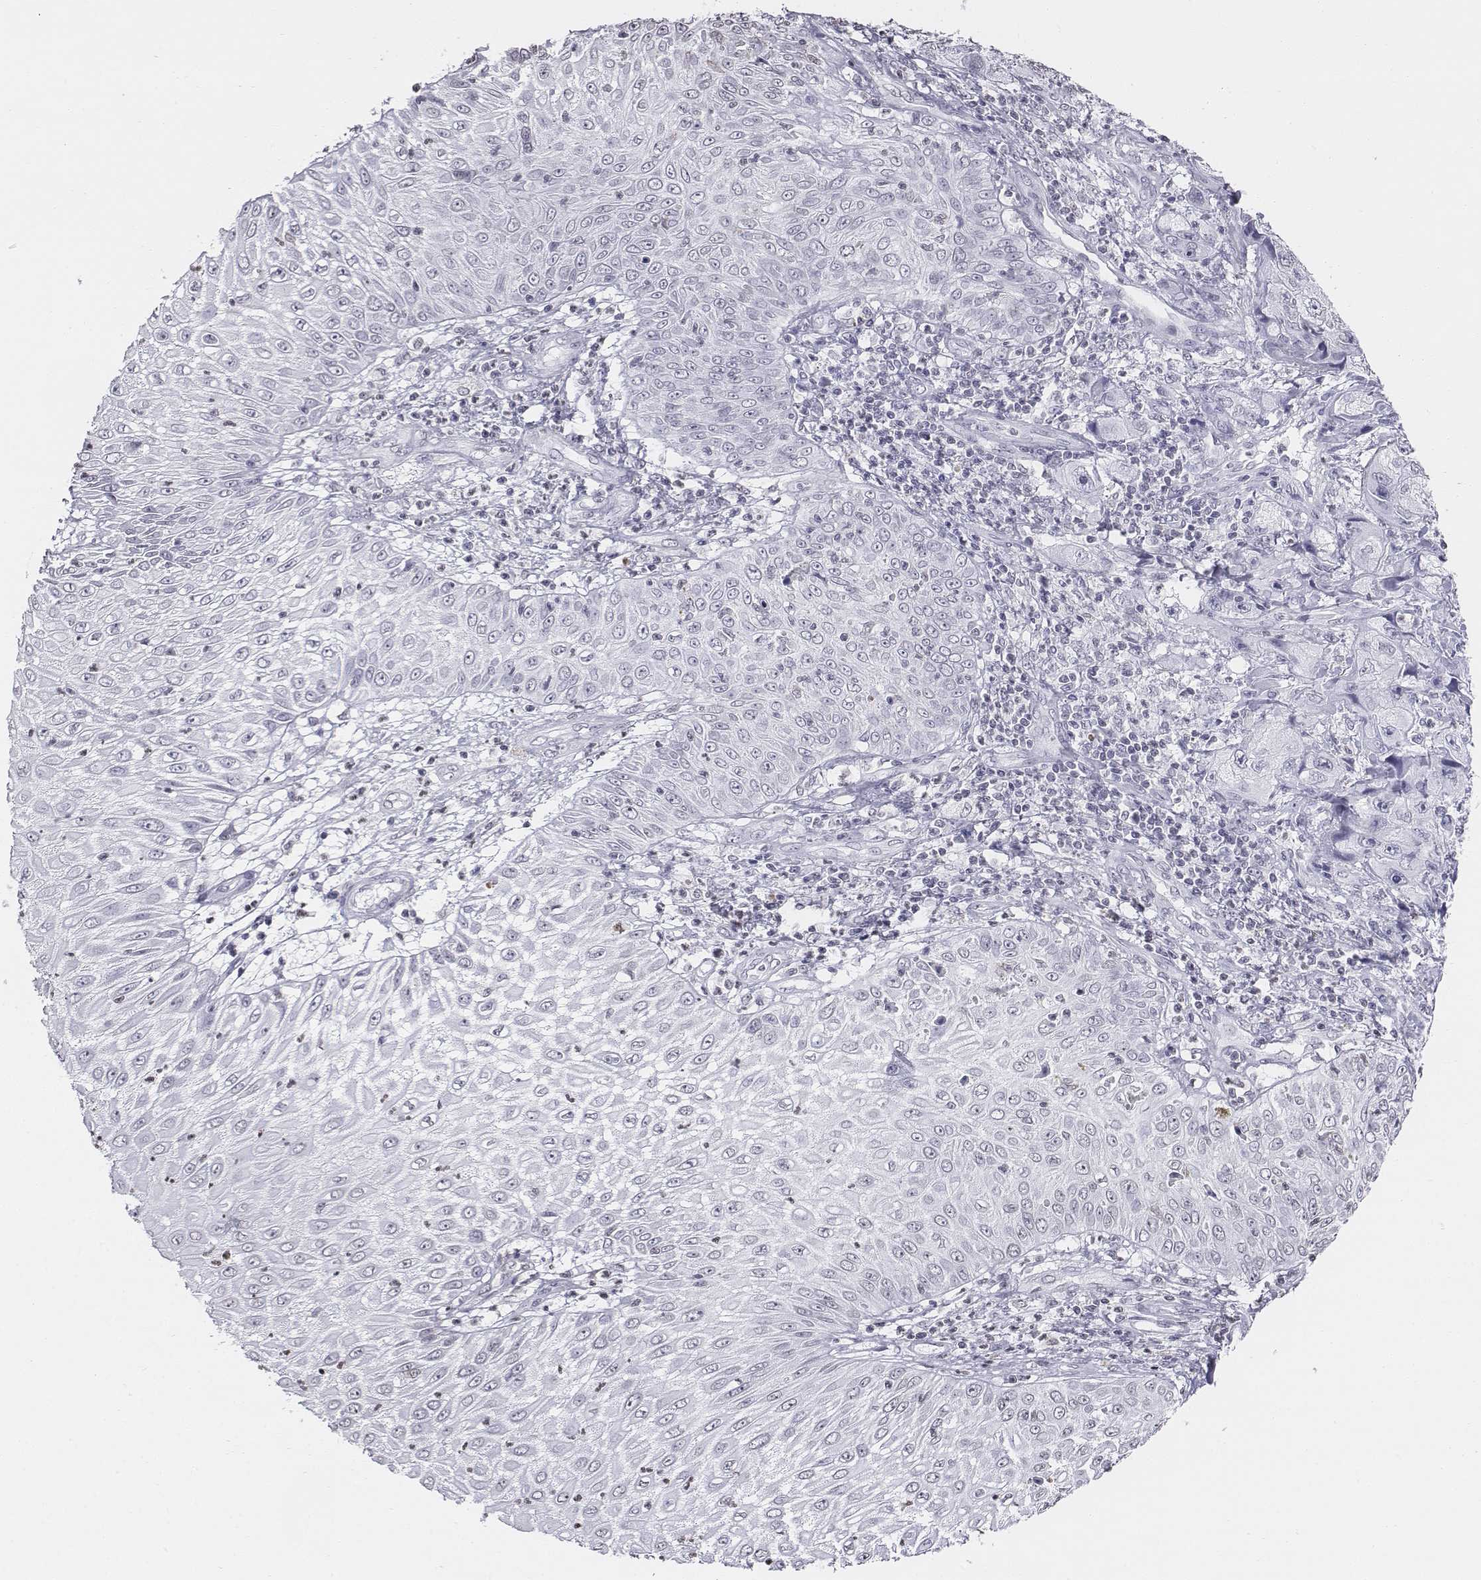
{"staining": {"intensity": "negative", "quantity": "none", "location": "none"}, "tissue": "skin cancer", "cell_type": "Tumor cells", "image_type": "cancer", "snomed": [{"axis": "morphology", "description": "Squamous cell carcinoma, NOS"}, {"axis": "topography", "description": "Skin"}, {"axis": "topography", "description": "Subcutis"}], "caption": "Image shows no protein expression in tumor cells of skin squamous cell carcinoma tissue.", "gene": "BARHL1", "patient": {"sex": "male", "age": 73}}